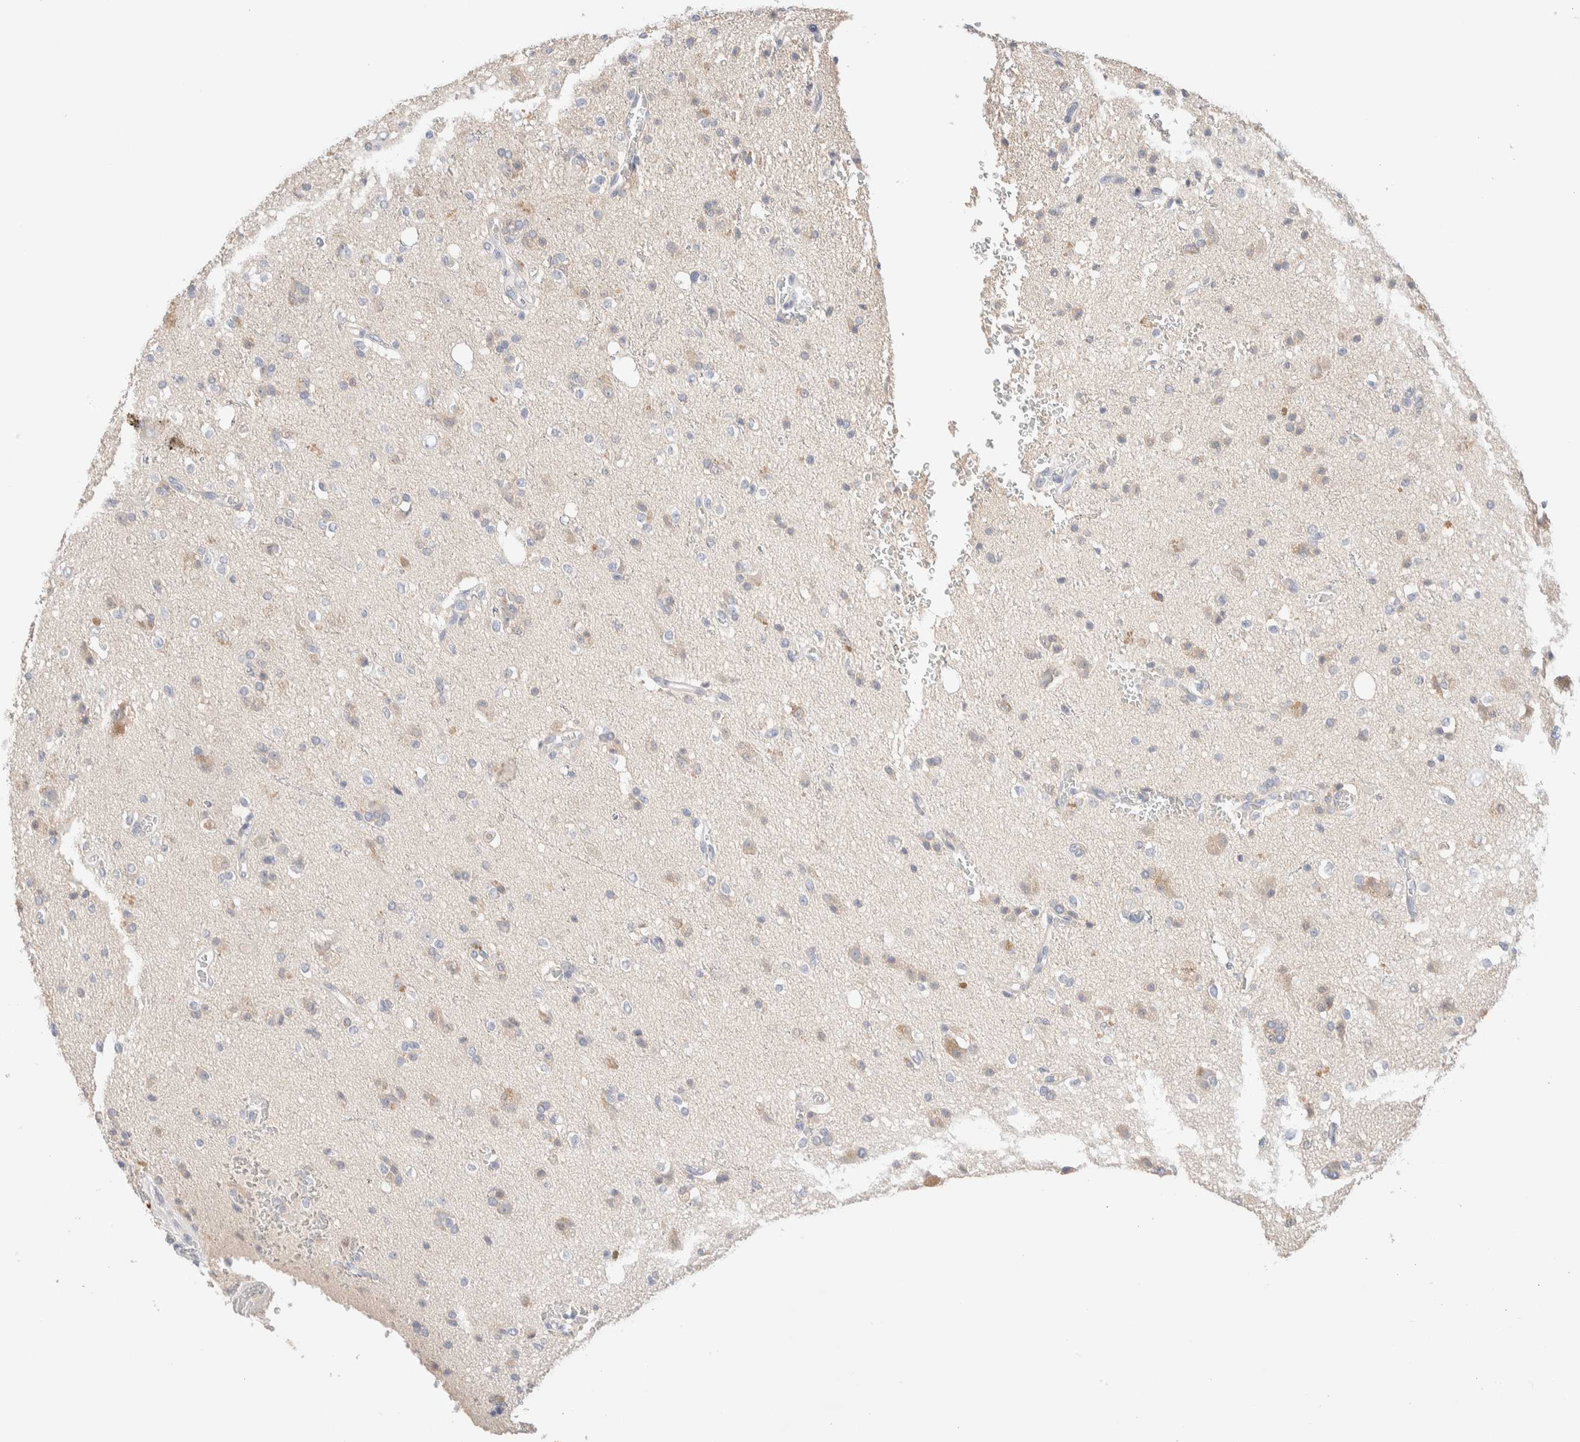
{"staining": {"intensity": "negative", "quantity": "none", "location": "none"}, "tissue": "glioma", "cell_type": "Tumor cells", "image_type": "cancer", "snomed": [{"axis": "morphology", "description": "Glioma, malignant, High grade"}, {"axis": "topography", "description": "Brain"}], "caption": "Human glioma stained for a protein using IHC reveals no positivity in tumor cells.", "gene": "RIDA", "patient": {"sex": "male", "age": 47}}